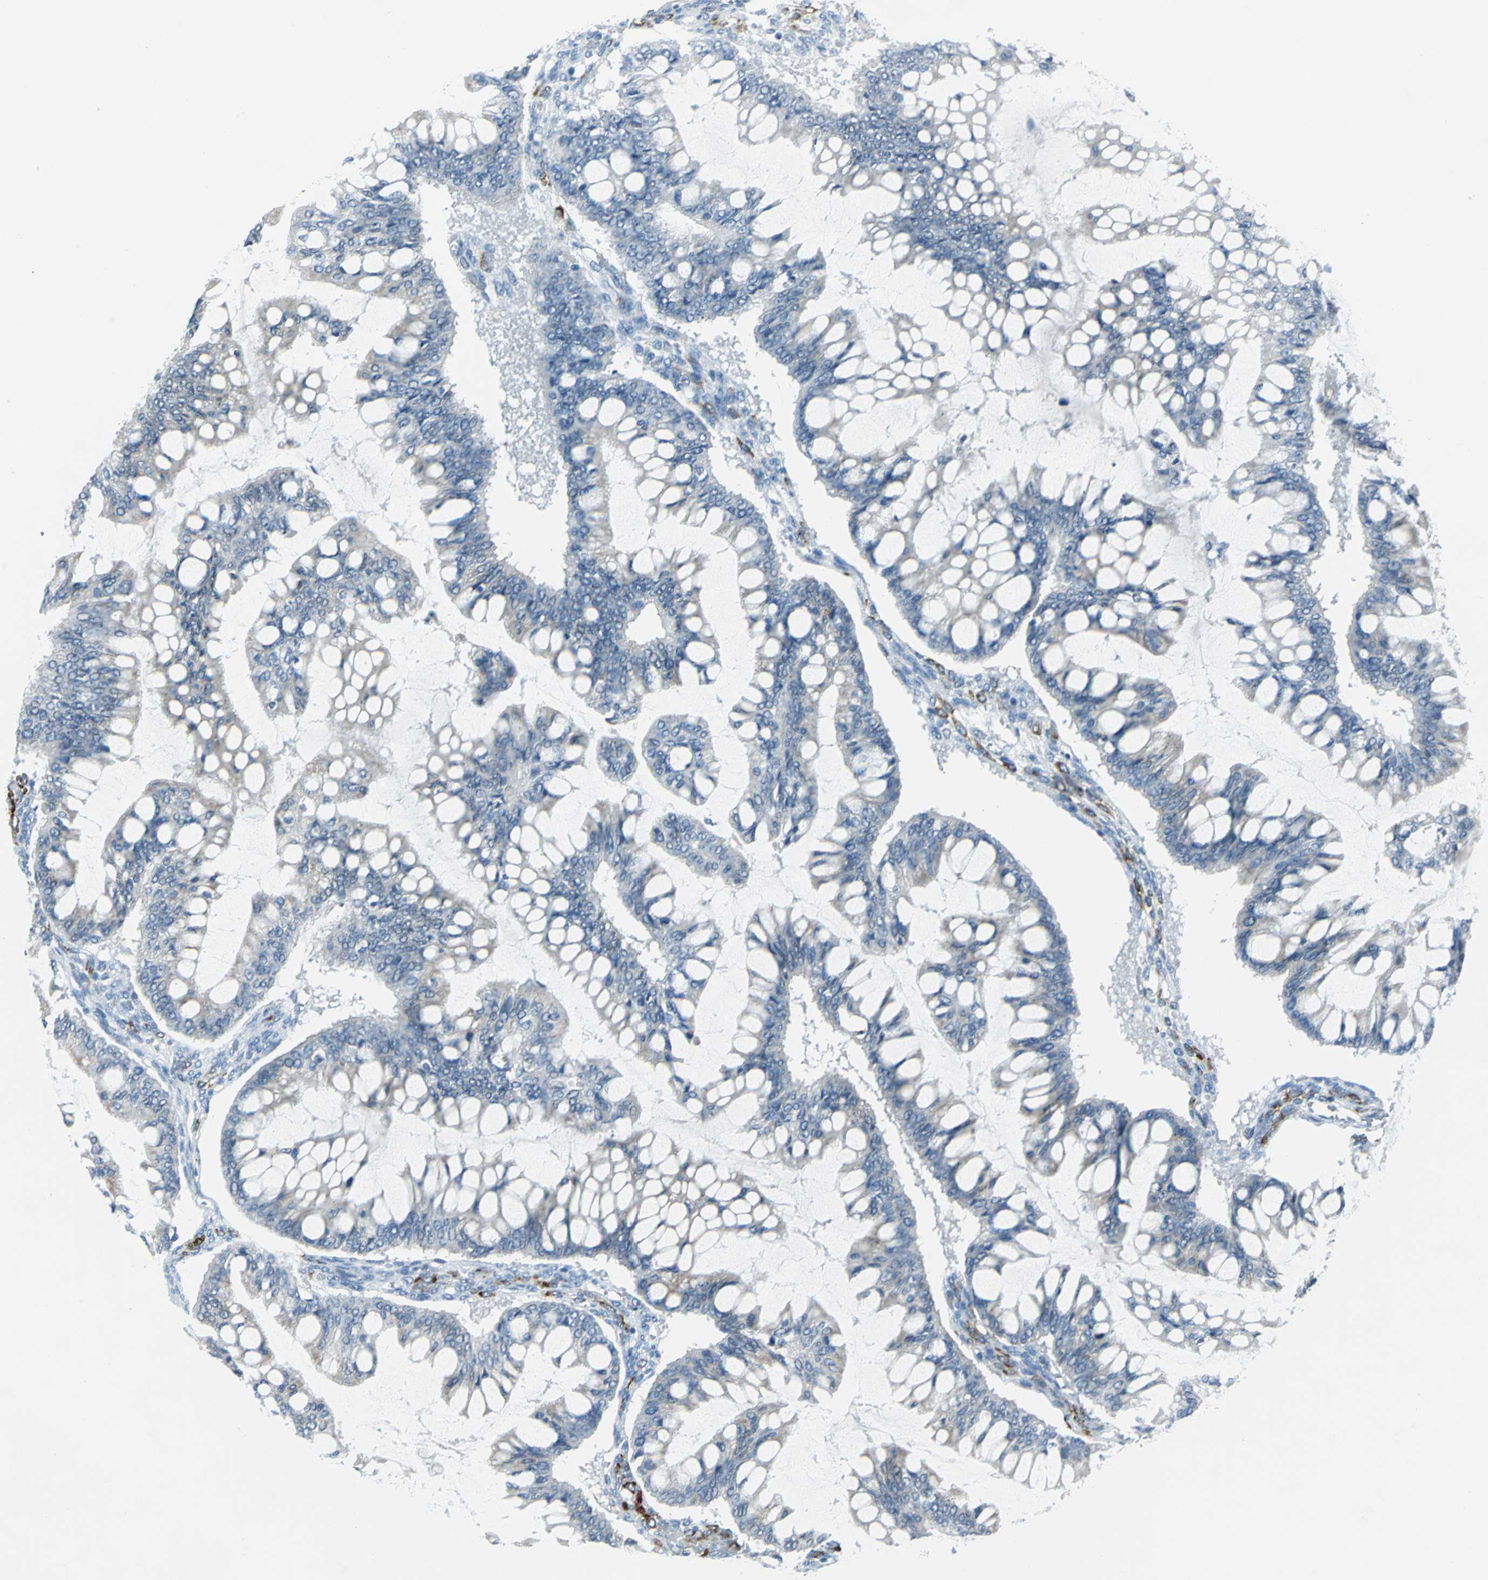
{"staining": {"intensity": "weak", "quantity": "25%-75%", "location": "cytoplasmic/membranous"}, "tissue": "ovarian cancer", "cell_type": "Tumor cells", "image_type": "cancer", "snomed": [{"axis": "morphology", "description": "Cystadenocarcinoma, mucinous, NOS"}, {"axis": "topography", "description": "Ovary"}], "caption": "Ovarian mucinous cystadenocarcinoma stained with immunohistochemistry reveals weak cytoplasmic/membranous expression in approximately 25%-75% of tumor cells.", "gene": "CYB5A", "patient": {"sex": "female", "age": 73}}